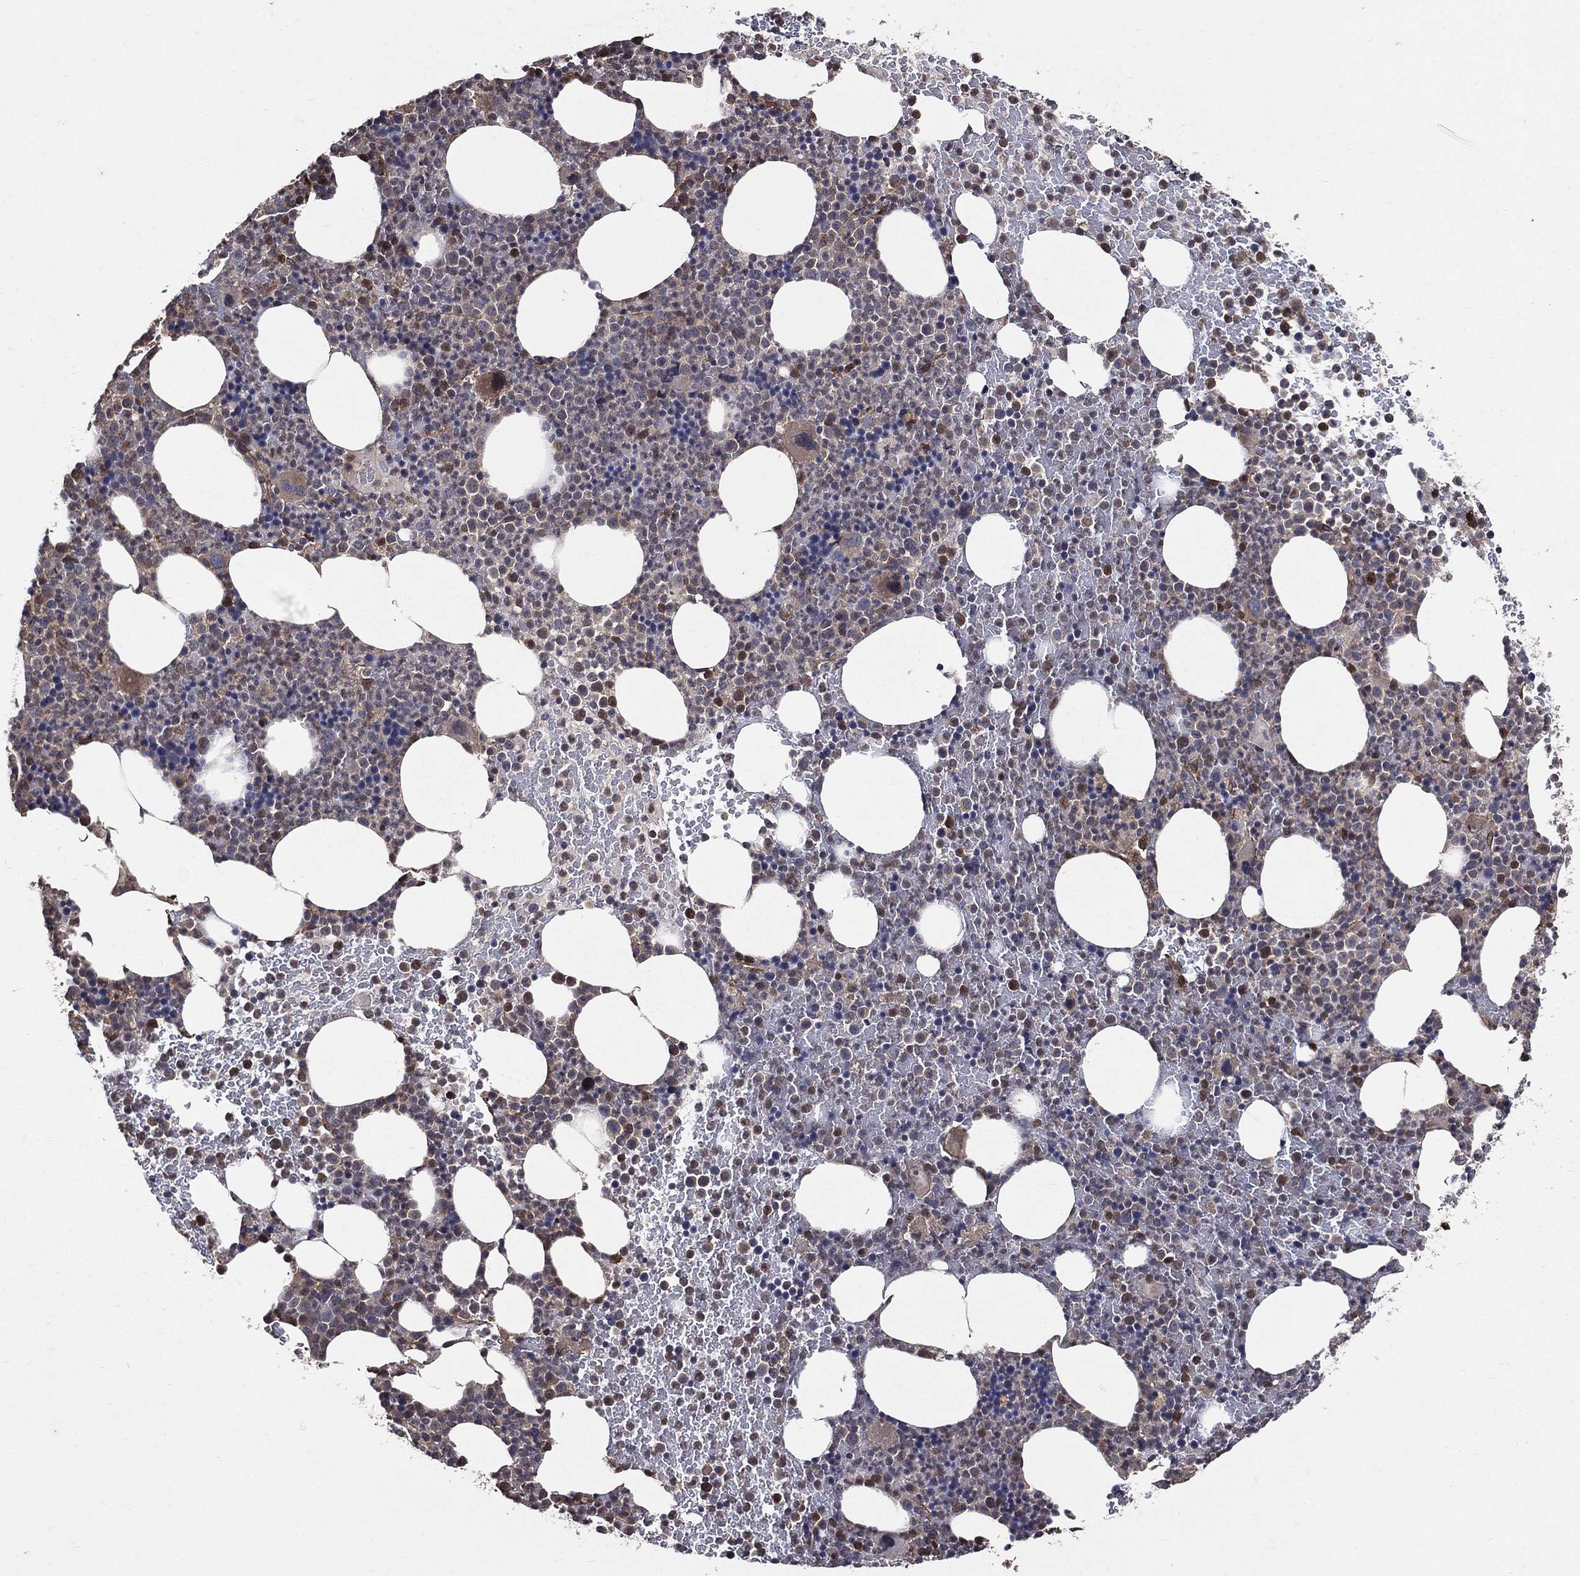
{"staining": {"intensity": "moderate", "quantity": "<25%", "location": "cytoplasmic/membranous,nuclear"}, "tissue": "bone marrow", "cell_type": "Hematopoietic cells", "image_type": "normal", "snomed": [{"axis": "morphology", "description": "Normal tissue, NOS"}, {"axis": "topography", "description": "Bone marrow"}], "caption": "Protein analysis of unremarkable bone marrow shows moderate cytoplasmic/membranous,nuclear staining in approximately <25% of hematopoietic cells. The staining was performed using DAB (3,3'-diaminobenzidine), with brown indicating positive protein expression. Nuclei are stained blue with hematoxylin.", "gene": "DPYSL2", "patient": {"sex": "male", "age": 83}}